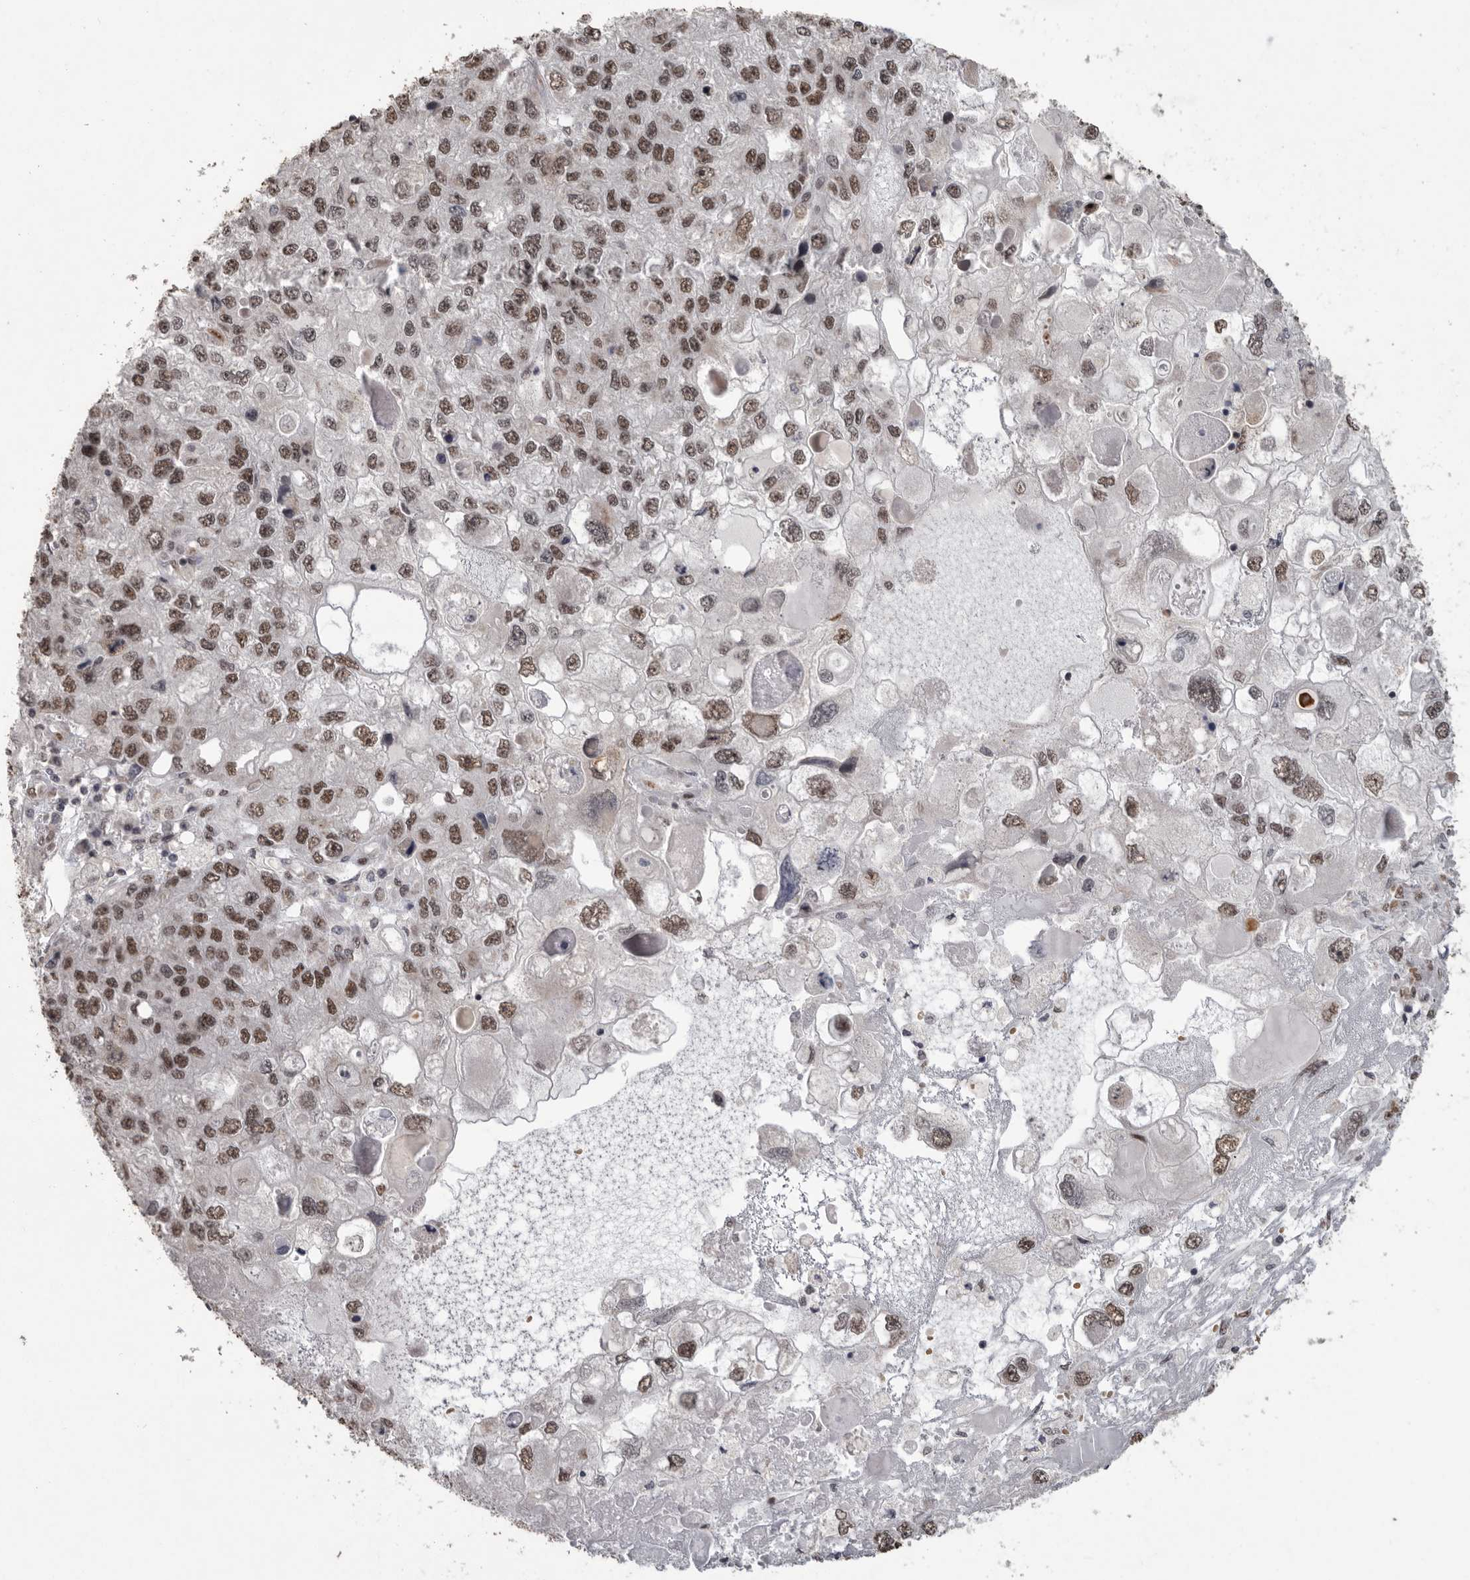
{"staining": {"intensity": "moderate", "quantity": ">75%", "location": "nuclear"}, "tissue": "endometrial cancer", "cell_type": "Tumor cells", "image_type": "cancer", "snomed": [{"axis": "morphology", "description": "Adenocarcinoma, NOS"}, {"axis": "topography", "description": "Endometrium"}], "caption": "Immunohistochemistry (IHC) photomicrograph of adenocarcinoma (endometrial) stained for a protein (brown), which demonstrates medium levels of moderate nuclear positivity in about >75% of tumor cells.", "gene": "PPP1R10", "patient": {"sex": "female", "age": 49}}